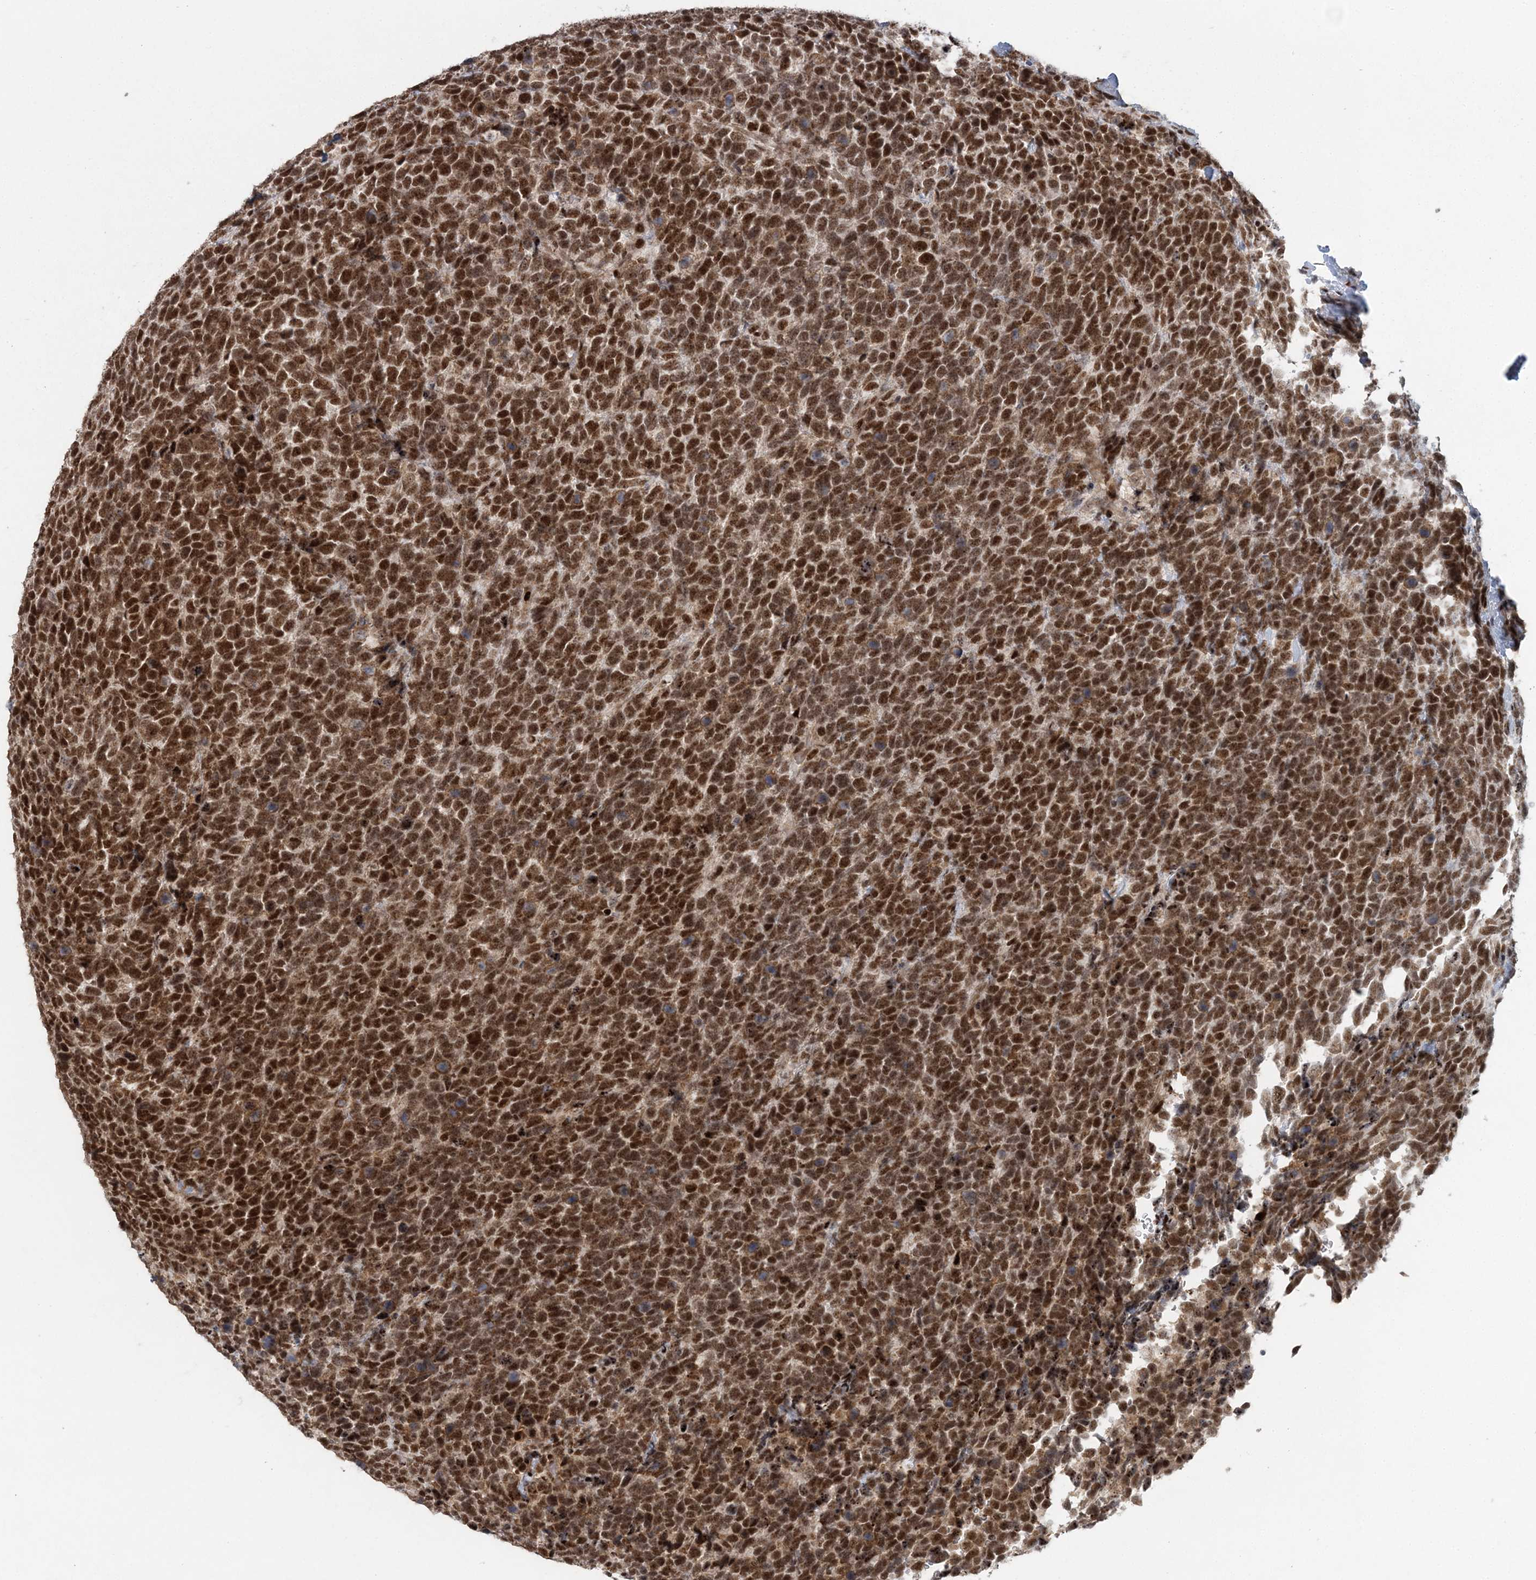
{"staining": {"intensity": "strong", "quantity": ">75%", "location": "nuclear"}, "tissue": "urothelial cancer", "cell_type": "Tumor cells", "image_type": "cancer", "snomed": [{"axis": "morphology", "description": "Urothelial carcinoma, High grade"}, {"axis": "topography", "description": "Urinary bladder"}], "caption": "High-magnification brightfield microscopy of urothelial cancer stained with DAB (brown) and counterstained with hematoxylin (blue). tumor cells exhibit strong nuclear positivity is present in approximately>75% of cells. (DAB = brown stain, brightfield microscopy at high magnification).", "gene": "CWC22", "patient": {"sex": "female", "age": 82}}